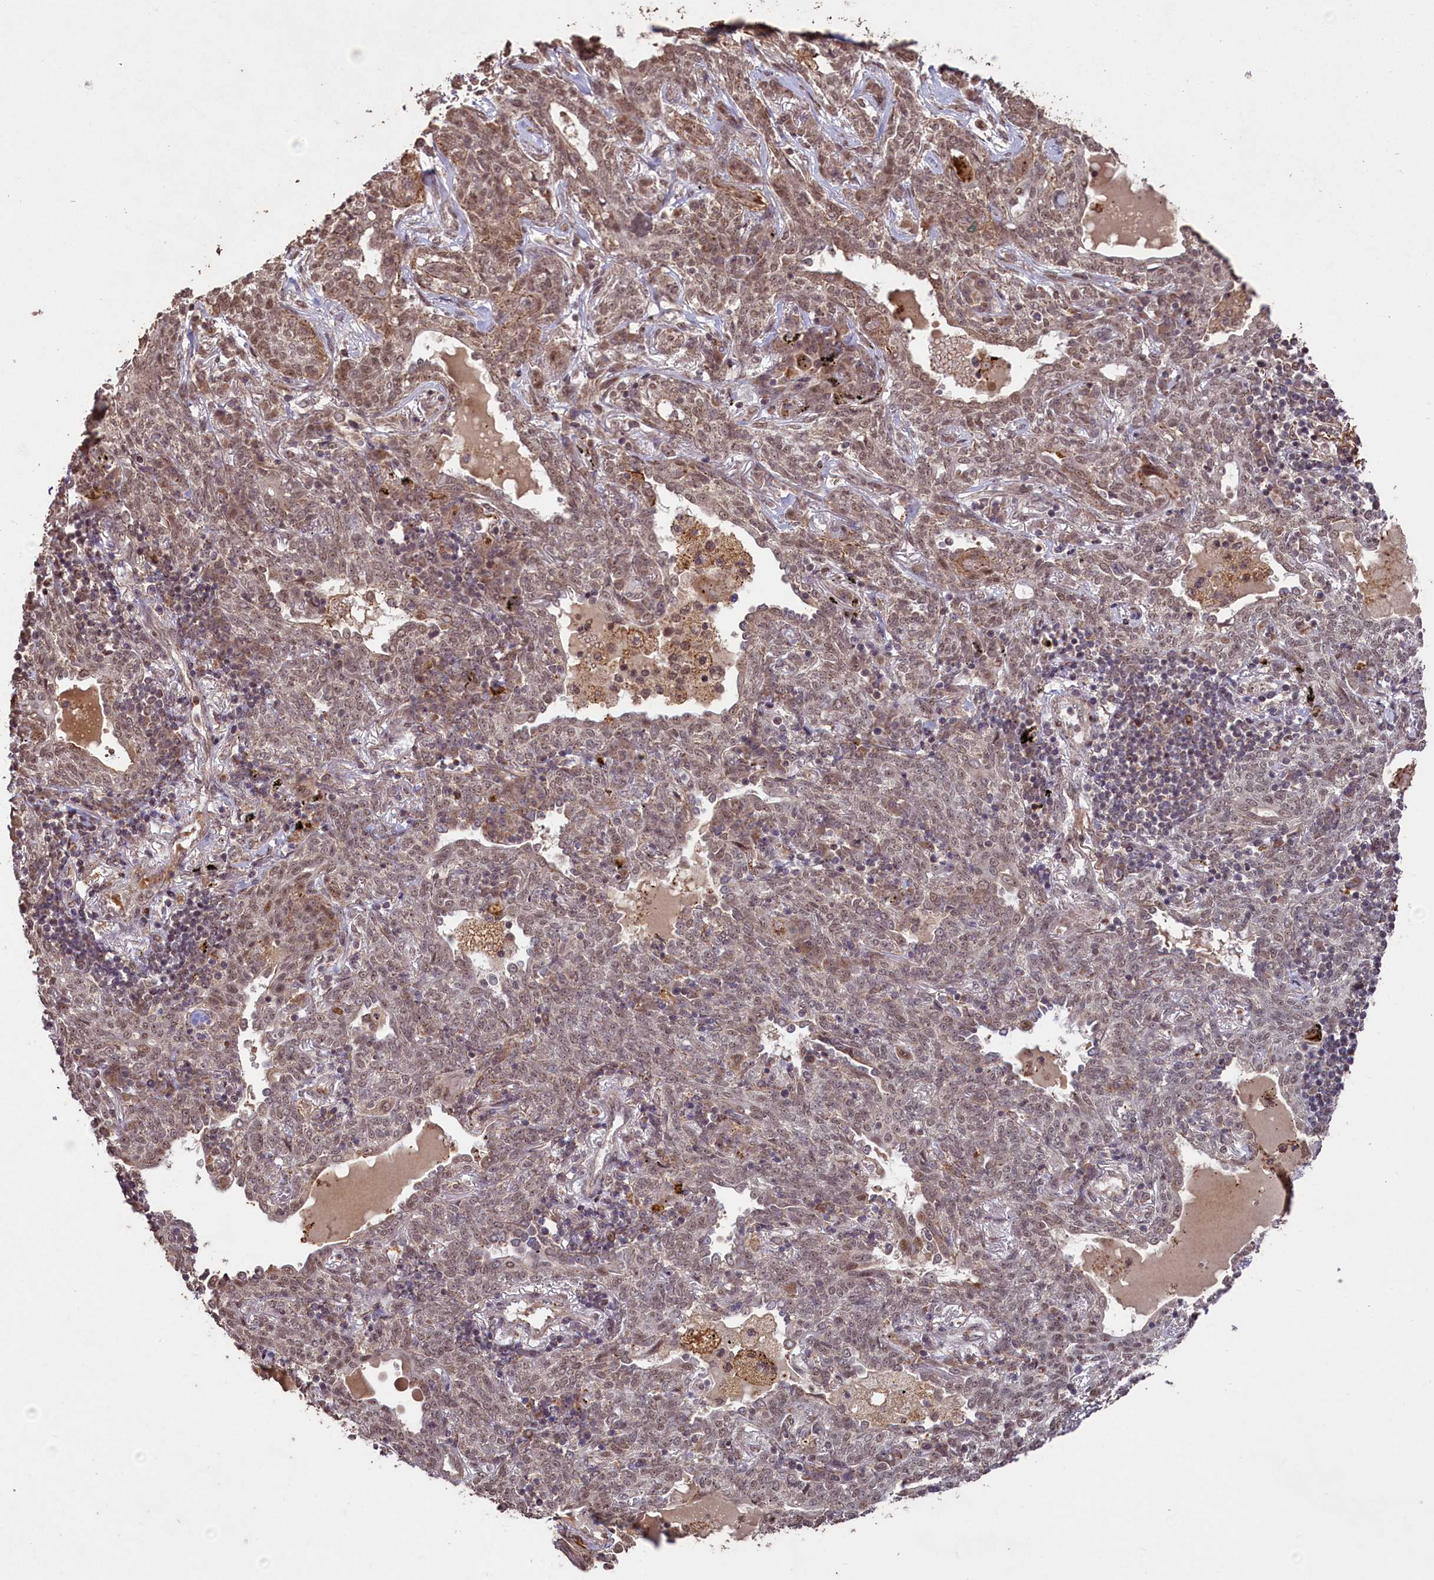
{"staining": {"intensity": "weak", "quantity": ">75%", "location": "cytoplasmic/membranous,nuclear"}, "tissue": "lung cancer", "cell_type": "Tumor cells", "image_type": "cancer", "snomed": [{"axis": "morphology", "description": "Squamous cell carcinoma, NOS"}, {"axis": "topography", "description": "Lung"}], "caption": "Tumor cells exhibit low levels of weak cytoplasmic/membranous and nuclear positivity in about >75% of cells in squamous cell carcinoma (lung). (IHC, brightfield microscopy, high magnification).", "gene": "SHPRH", "patient": {"sex": "female", "age": 70}}